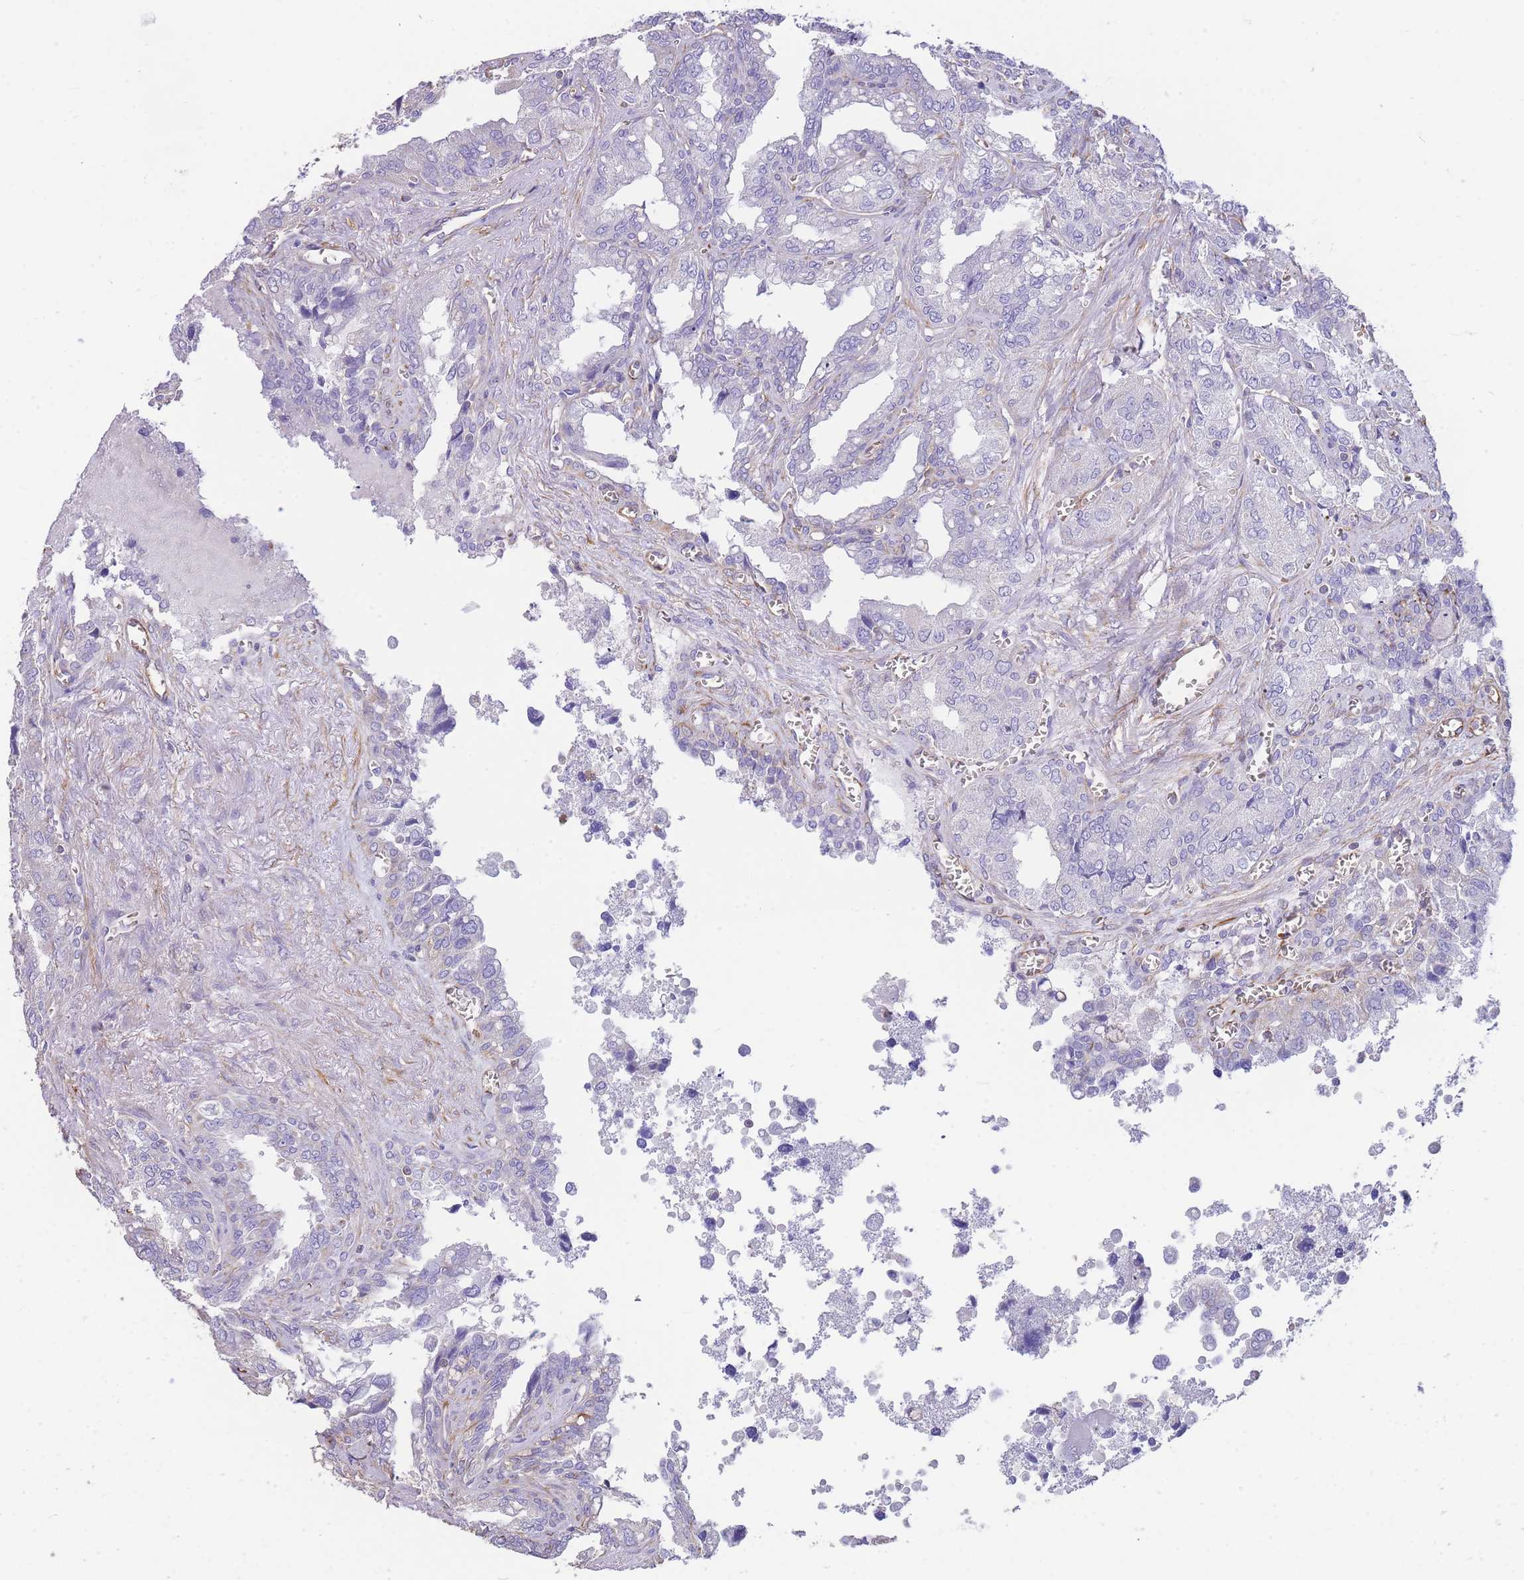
{"staining": {"intensity": "moderate", "quantity": "<25%", "location": "cytoplasmic/membranous"}, "tissue": "seminal vesicle", "cell_type": "Glandular cells", "image_type": "normal", "snomed": [{"axis": "morphology", "description": "Normal tissue, NOS"}, {"axis": "topography", "description": "Seminal veicle"}], "caption": "Glandular cells reveal low levels of moderate cytoplasmic/membranous staining in about <25% of cells in normal seminal vesicle.", "gene": "ANKRD53", "patient": {"sex": "male", "age": 67}}